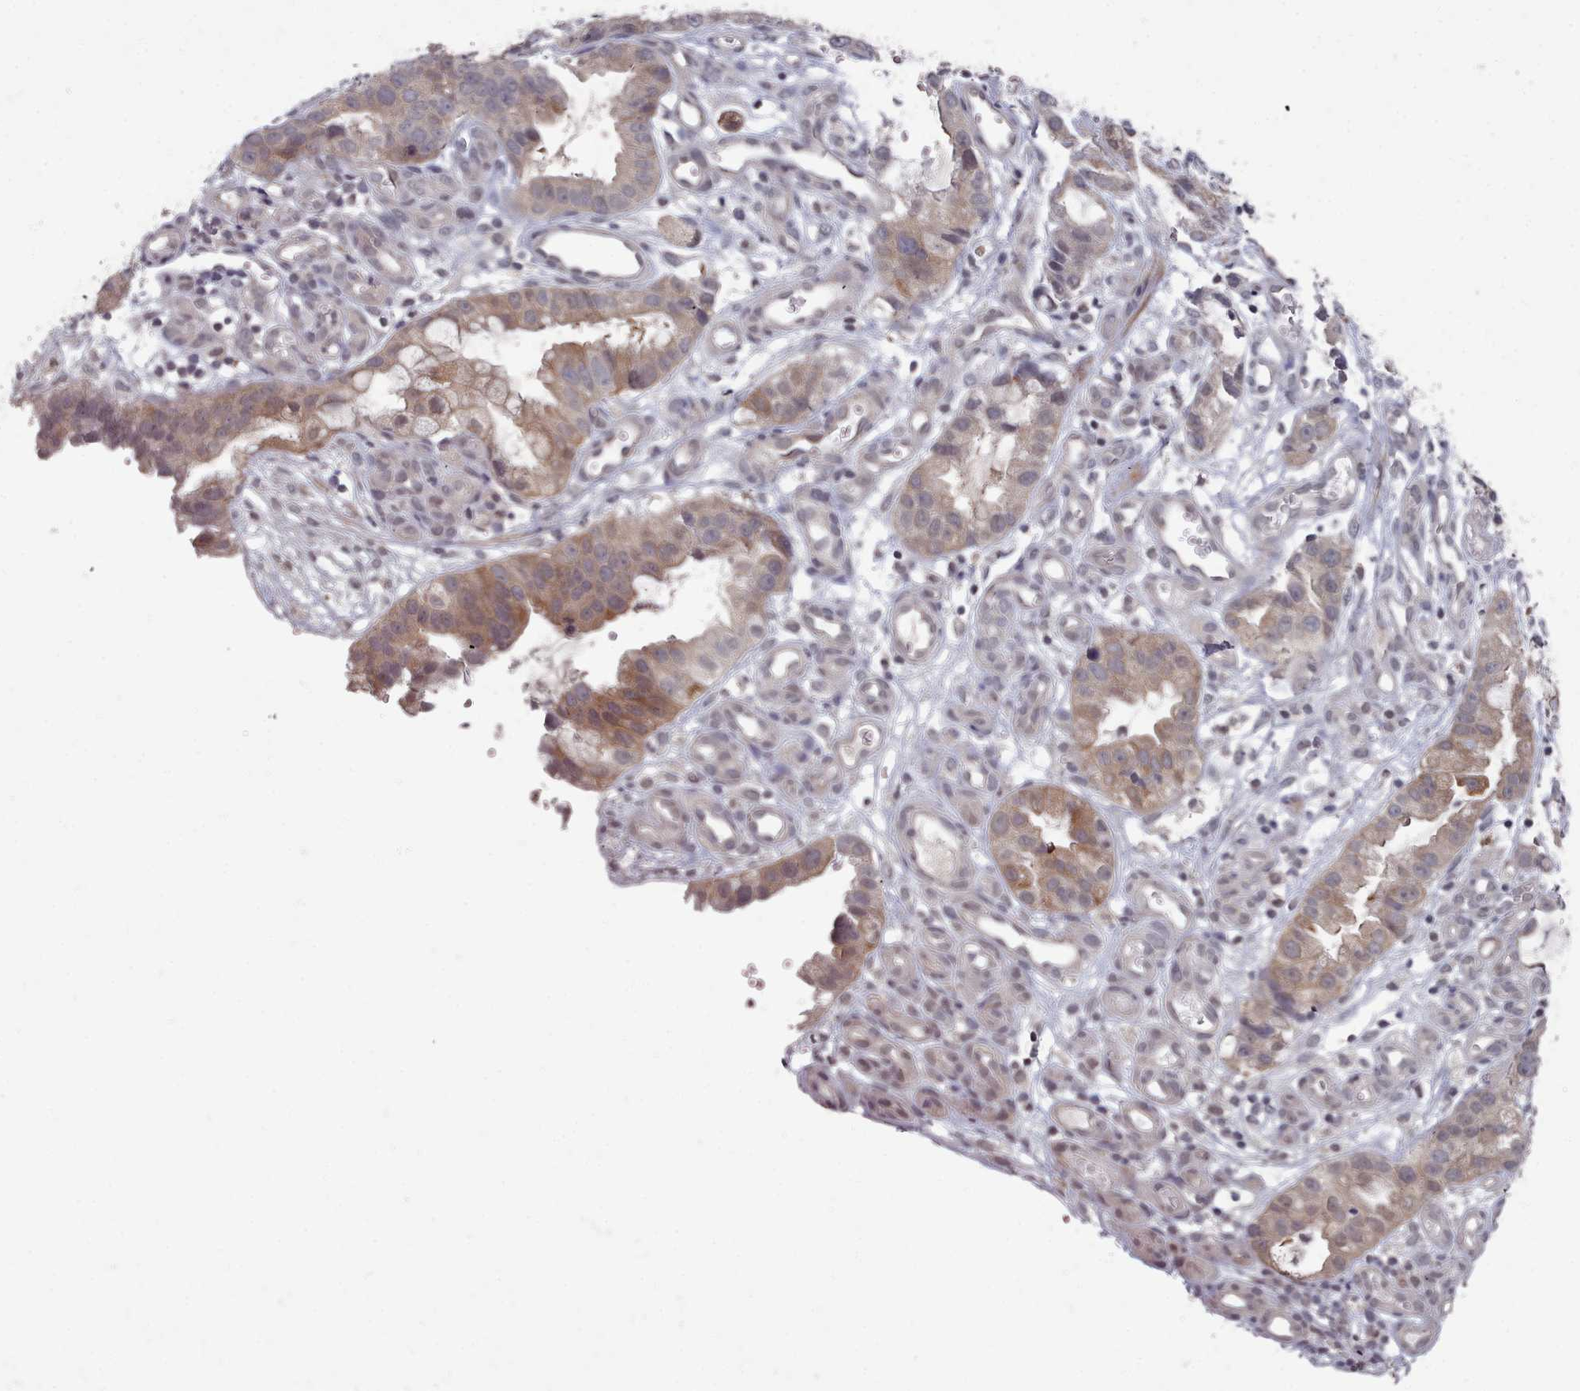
{"staining": {"intensity": "moderate", "quantity": "<25%", "location": "cytoplasmic/membranous"}, "tissue": "stomach cancer", "cell_type": "Tumor cells", "image_type": "cancer", "snomed": [{"axis": "morphology", "description": "Adenocarcinoma, NOS"}, {"axis": "topography", "description": "Stomach"}], "caption": "Stomach adenocarcinoma stained with DAB (3,3'-diaminobenzidine) immunohistochemistry (IHC) demonstrates low levels of moderate cytoplasmic/membranous staining in approximately <25% of tumor cells.", "gene": "HYAL3", "patient": {"sex": "male", "age": 55}}